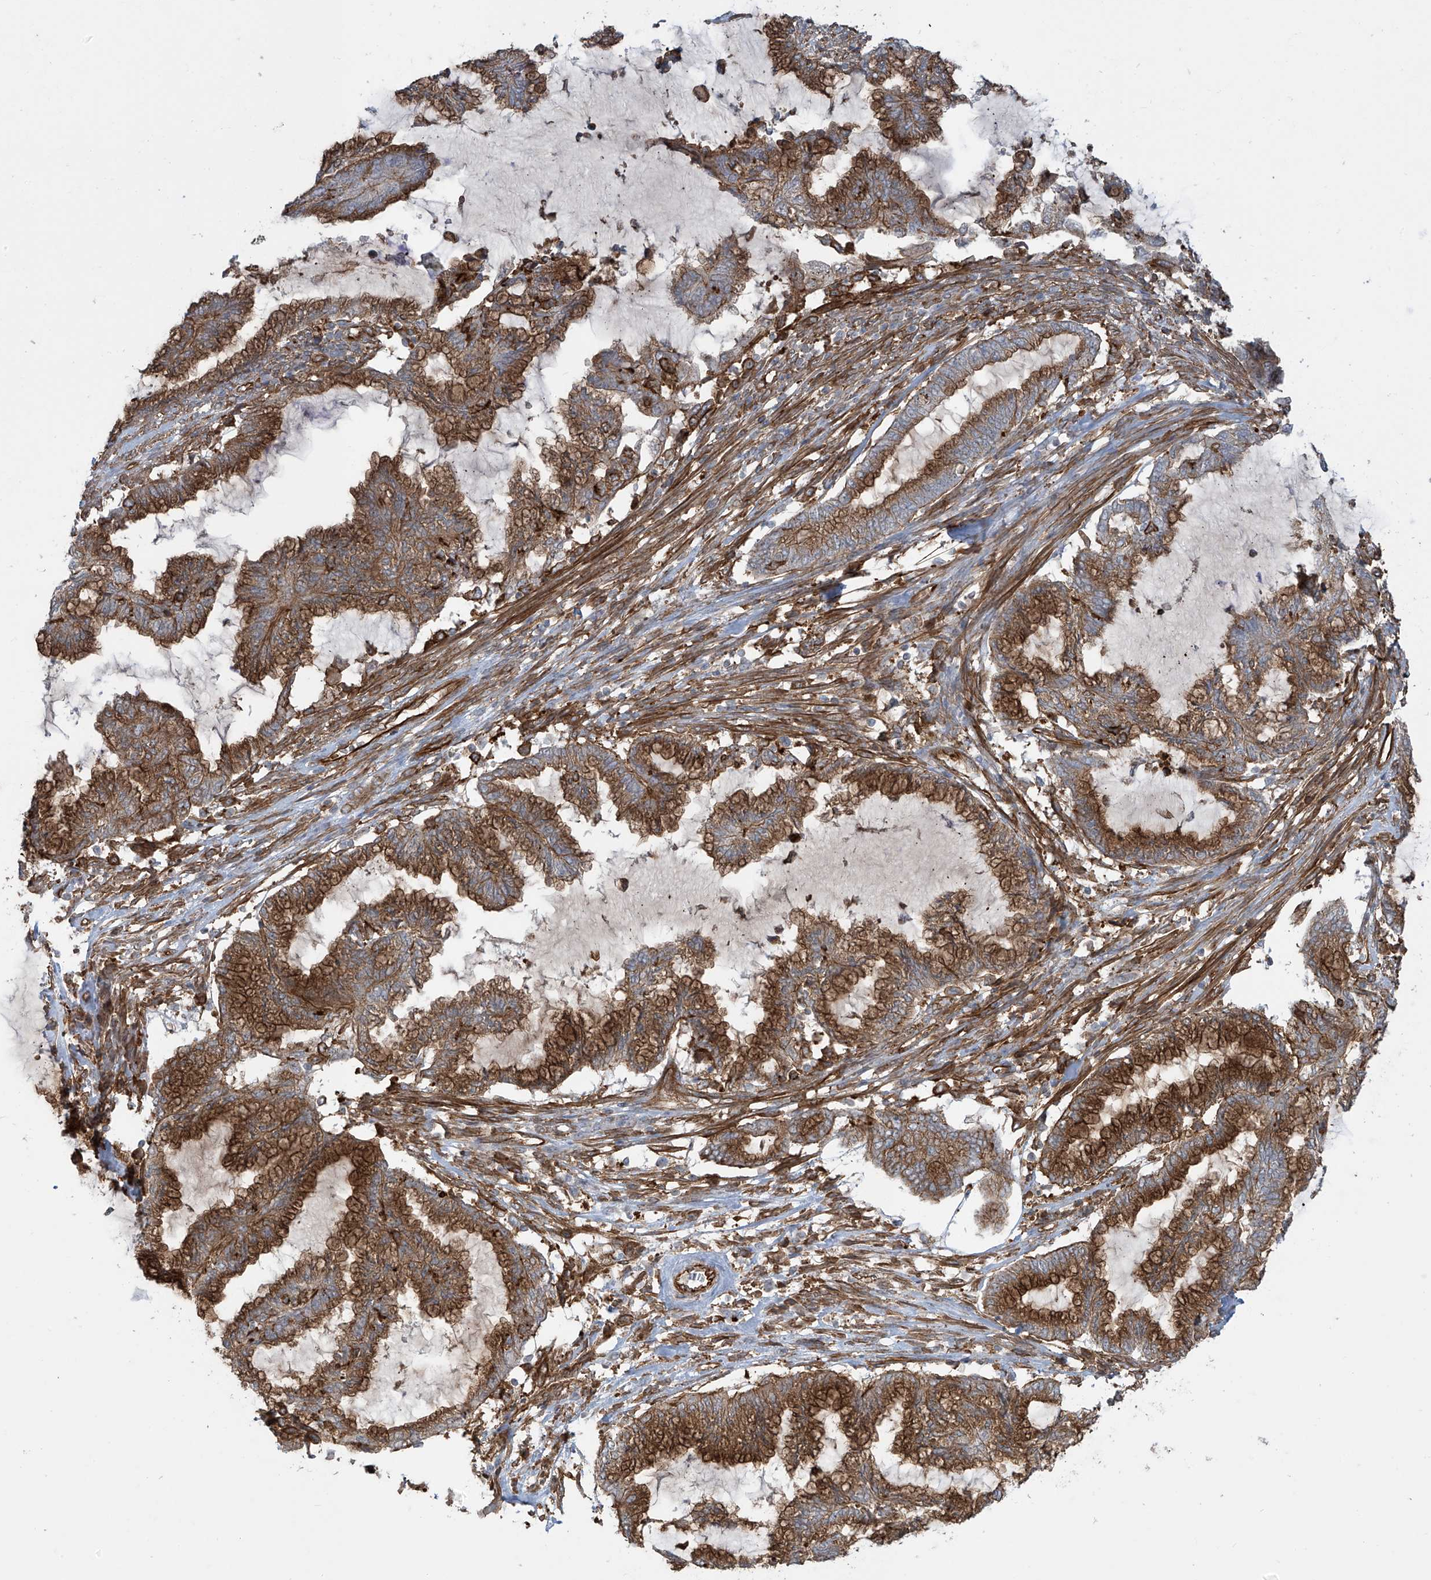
{"staining": {"intensity": "strong", "quantity": ">75%", "location": "cytoplasmic/membranous"}, "tissue": "endometrial cancer", "cell_type": "Tumor cells", "image_type": "cancer", "snomed": [{"axis": "morphology", "description": "Adenocarcinoma, NOS"}, {"axis": "topography", "description": "Endometrium"}], "caption": "The image demonstrates a brown stain indicating the presence of a protein in the cytoplasmic/membranous of tumor cells in endometrial cancer (adenocarcinoma).", "gene": "SLC9A2", "patient": {"sex": "female", "age": 86}}